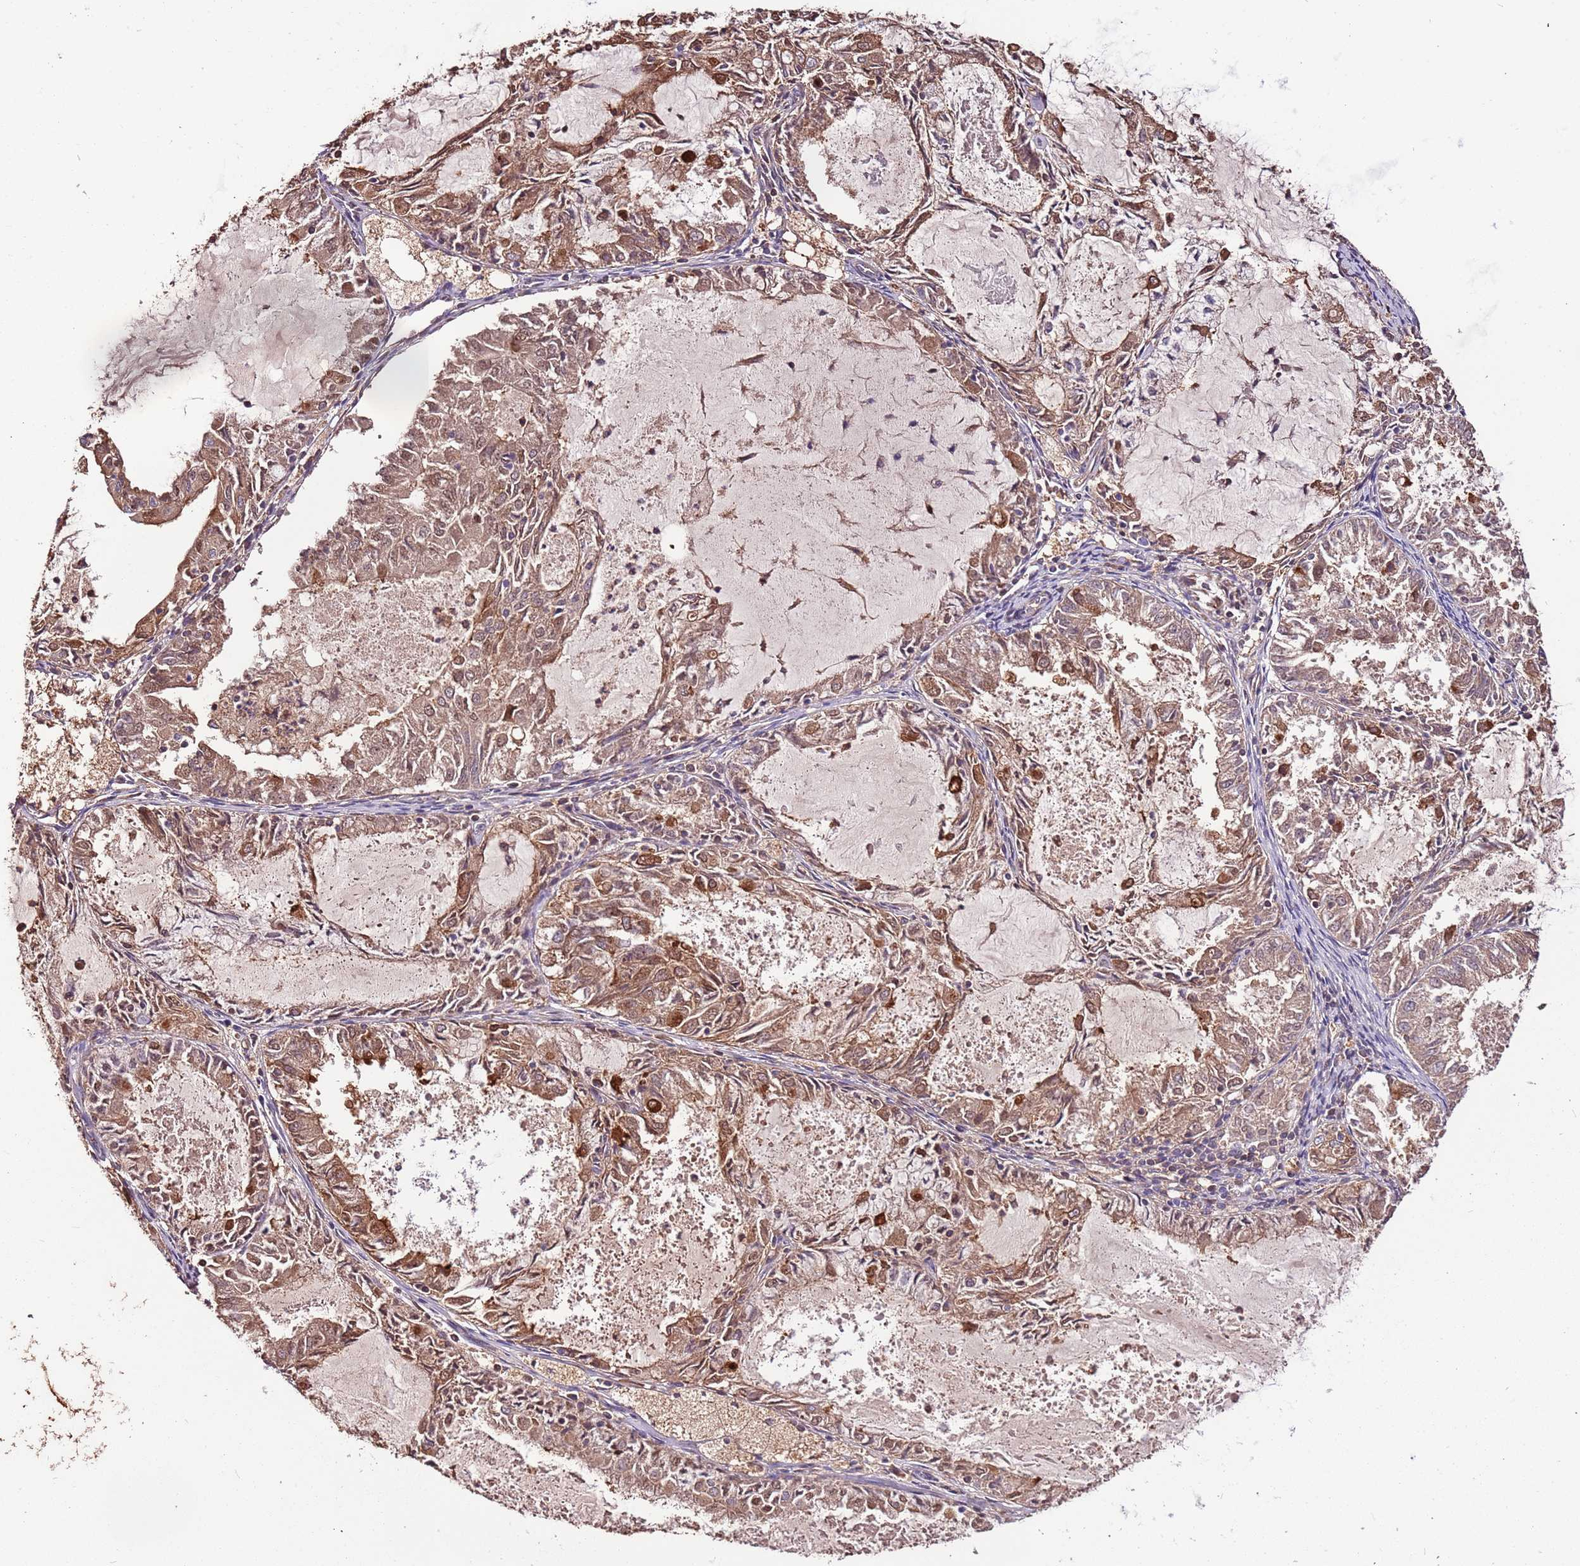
{"staining": {"intensity": "moderate", "quantity": ">75%", "location": "cytoplasmic/membranous"}, "tissue": "endometrial cancer", "cell_type": "Tumor cells", "image_type": "cancer", "snomed": [{"axis": "morphology", "description": "Adenocarcinoma, NOS"}, {"axis": "topography", "description": "Endometrium"}], "caption": "Tumor cells display moderate cytoplasmic/membranous expression in approximately >75% of cells in endometrial cancer.", "gene": "DENR", "patient": {"sex": "female", "age": 57}}